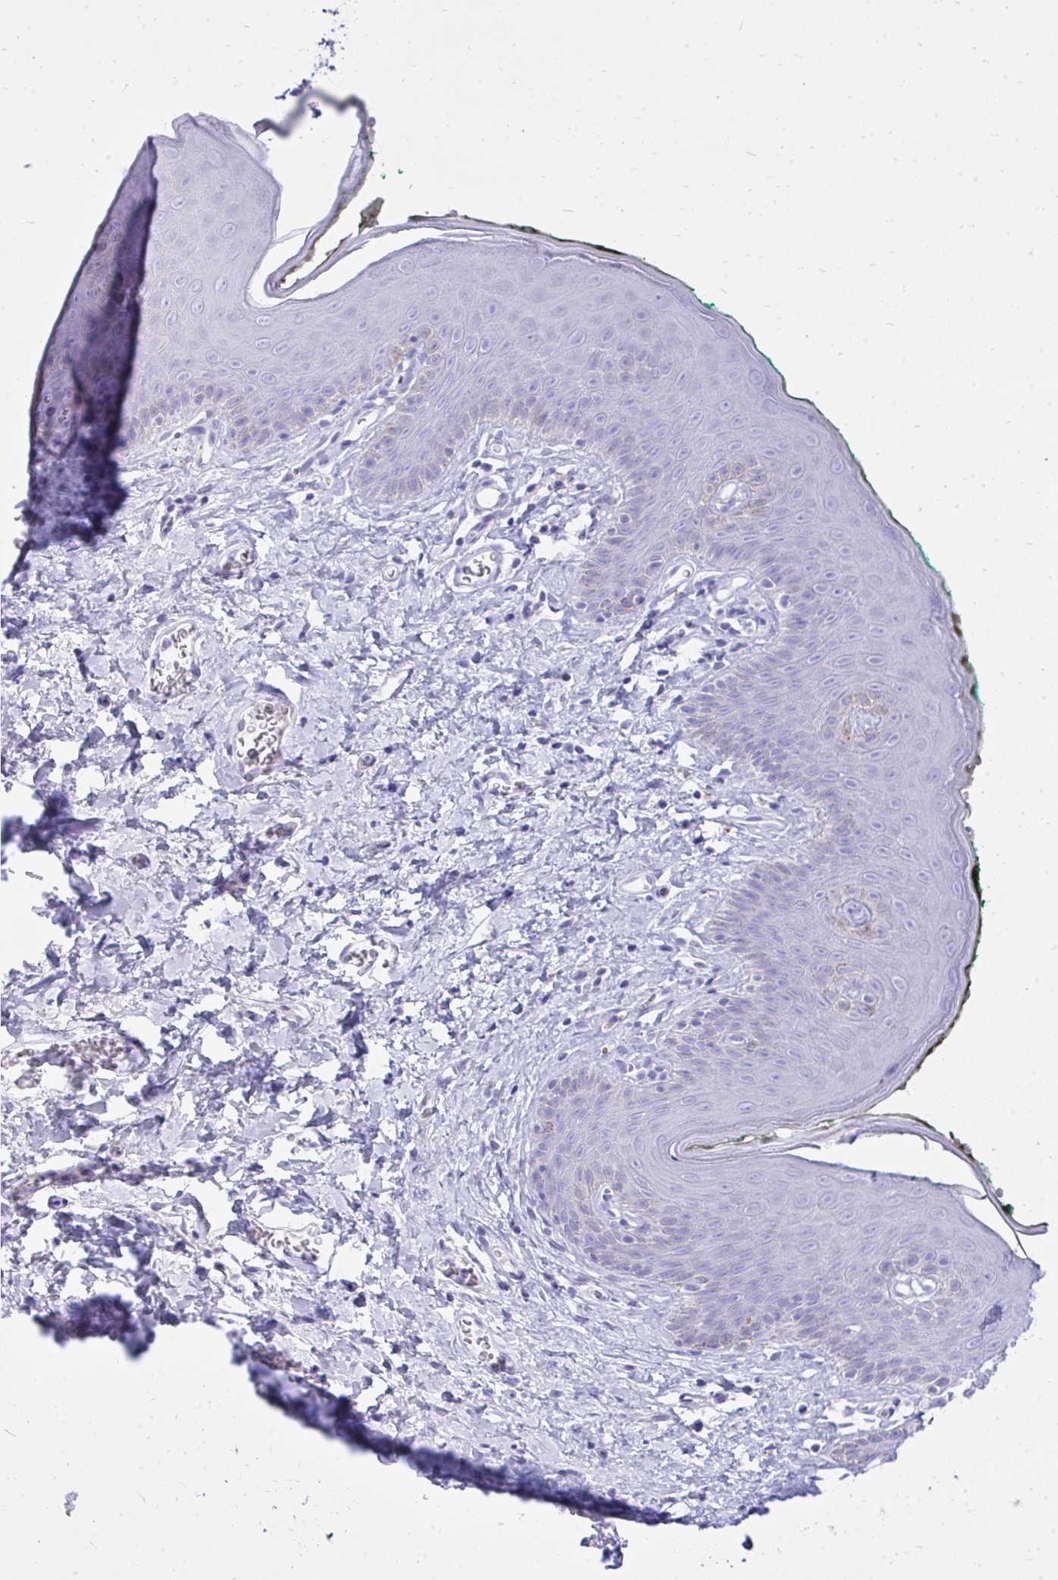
{"staining": {"intensity": "negative", "quantity": "none", "location": "none"}, "tissue": "skin", "cell_type": "Epidermal cells", "image_type": "normal", "snomed": [{"axis": "morphology", "description": "Normal tissue, NOS"}, {"axis": "topography", "description": "Vulva"}, {"axis": "topography", "description": "Peripheral nerve tissue"}], "caption": "IHC of normal skin demonstrates no positivity in epidermal cells. (Brightfield microscopy of DAB immunohistochemistry at high magnification).", "gene": "ANKDD1B", "patient": {"sex": "female", "age": 66}}